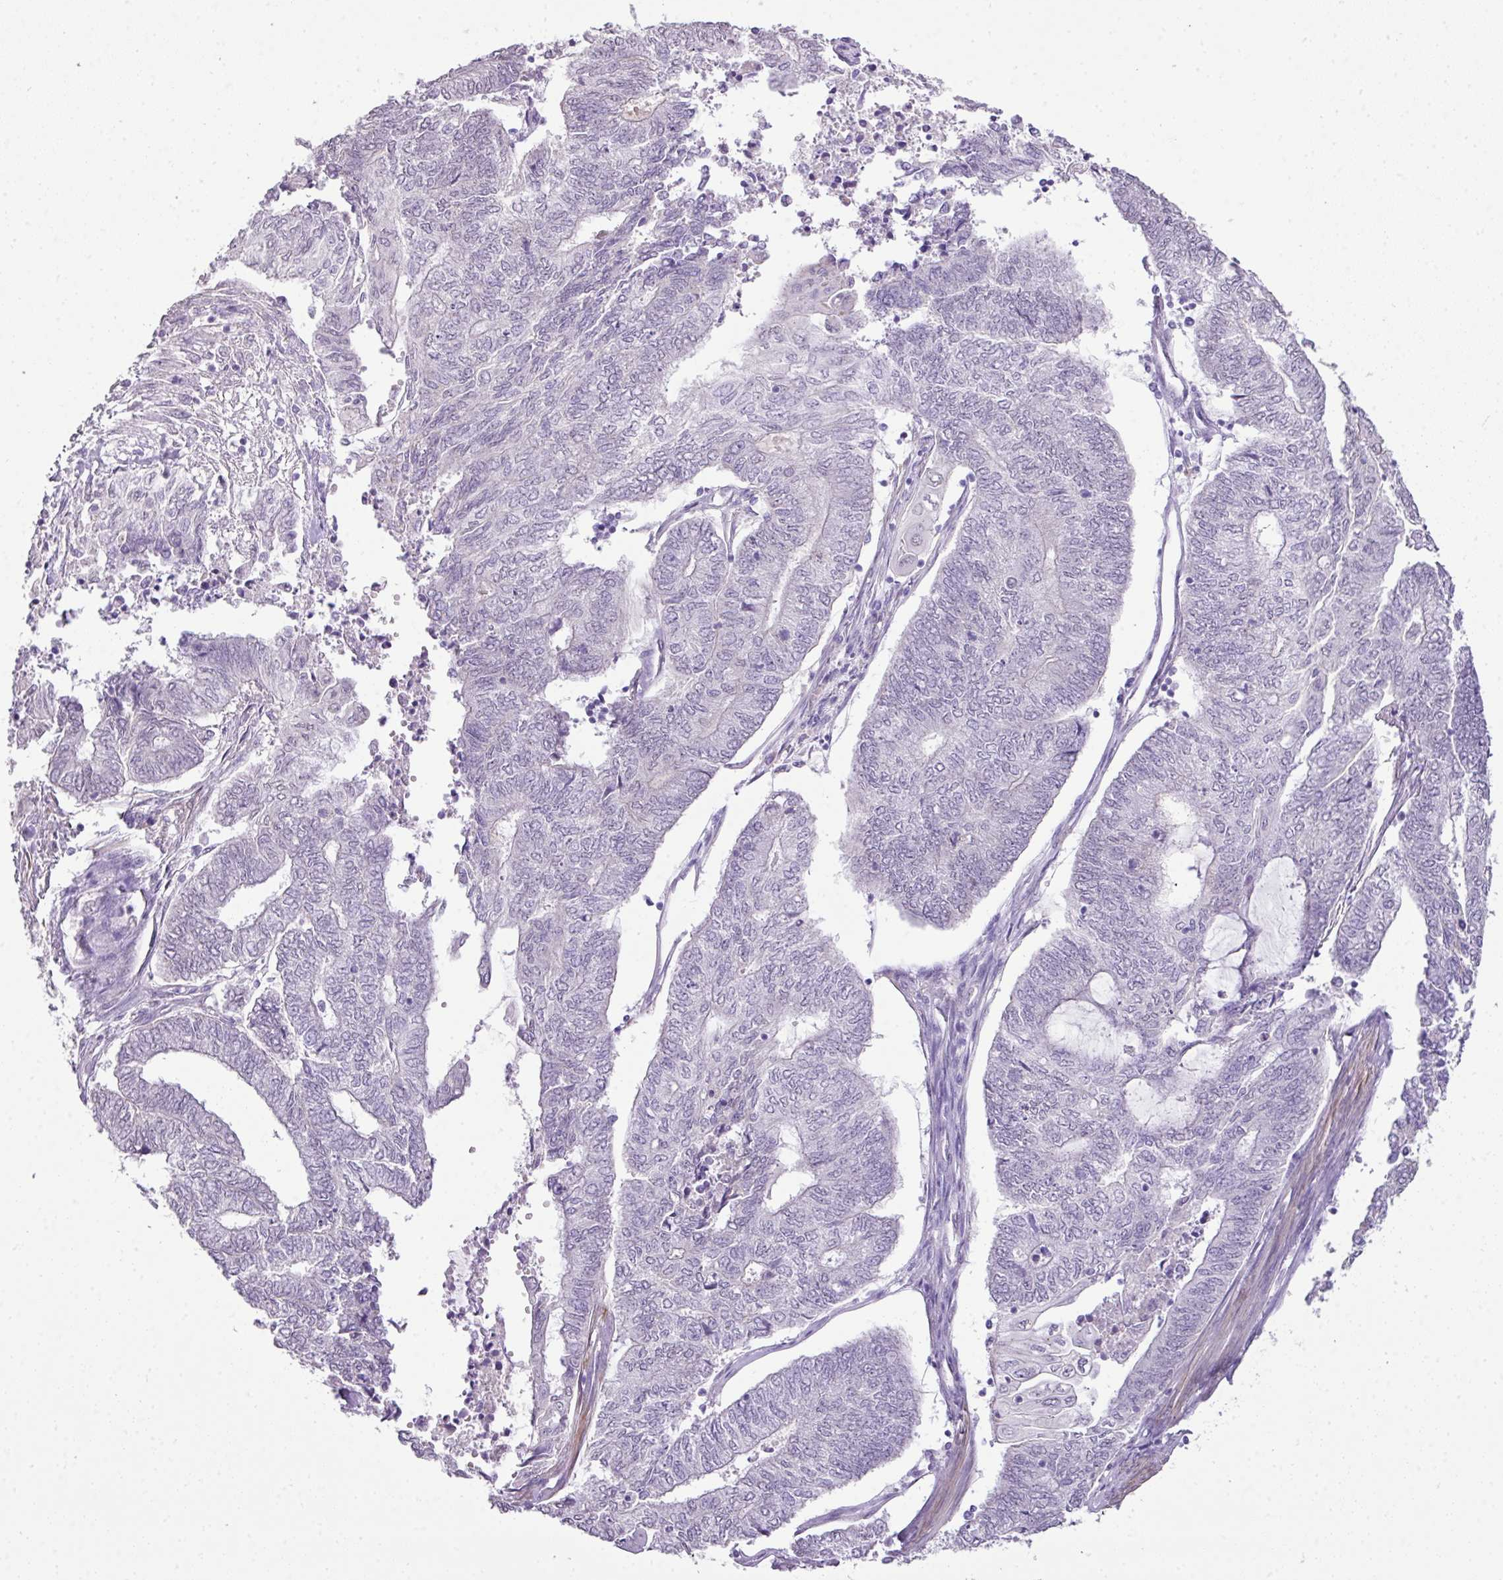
{"staining": {"intensity": "negative", "quantity": "none", "location": "none"}, "tissue": "endometrial cancer", "cell_type": "Tumor cells", "image_type": "cancer", "snomed": [{"axis": "morphology", "description": "Adenocarcinoma, NOS"}, {"axis": "topography", "description": "Uterus"}, {"axis": "topography", "description": "Endometrium"}], "caption": "The image shows no staining of tumor cells in endometrial cancer. Nuclei are stained in blue.", "gene": "DIP2A", "patient": {"sex": "female", "age": 70}}